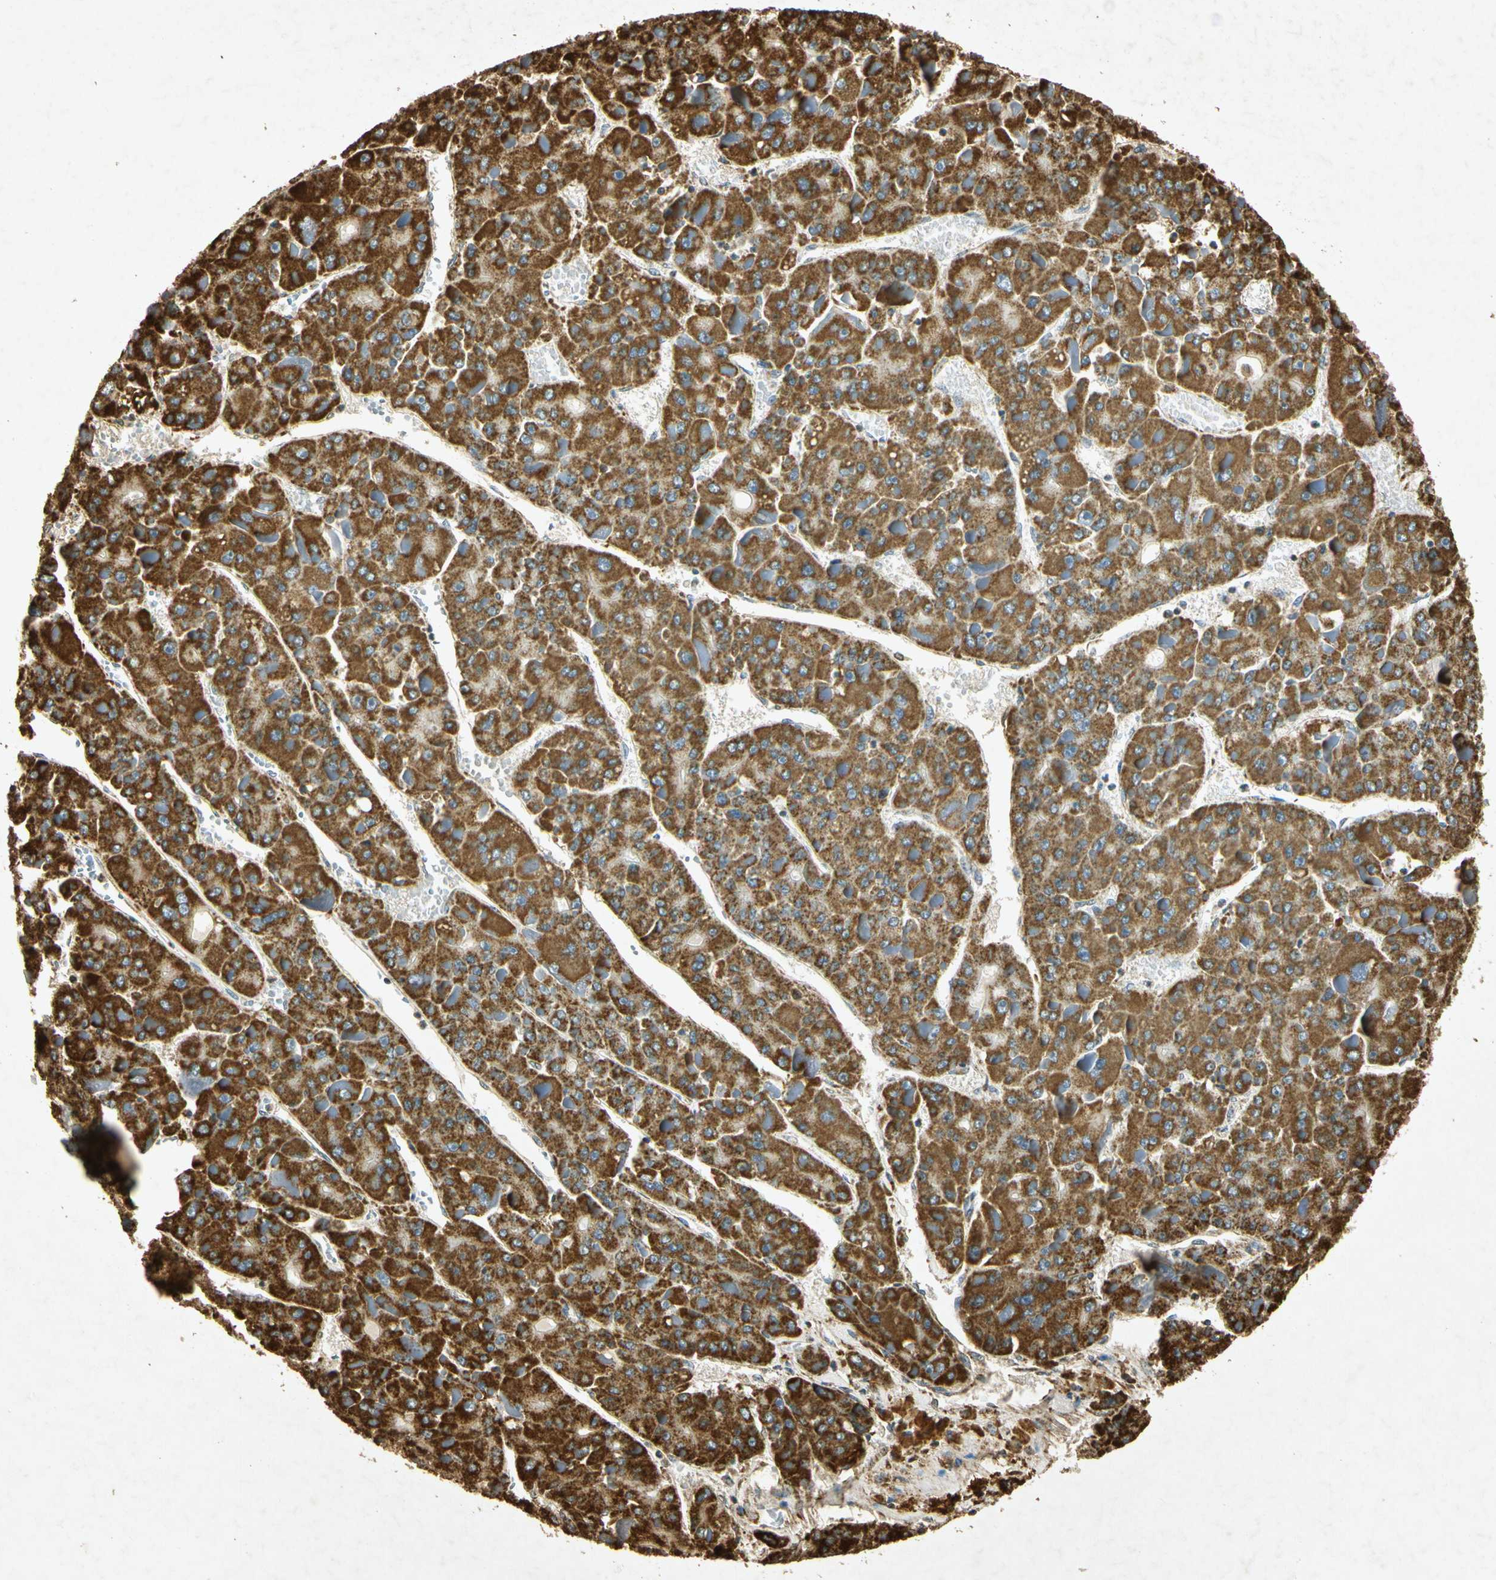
{"staining": {"intensity": "strong", "quantity": ">75%", "location": "cytoplasmic/membranous"}, "tissue": "liver cancer", "cell_type": "Tumor cells", "image_type": "cancer", "snomed": [{"axis": "morphology", "description": "Carcinoma, Hepatocellular, NOS"}, {"axis": "topography", "description": "Liver"}], "caption": "About >75% of tumor cells in human hepatocellular carcinoma (liver) reveal strong cytoplasmic/membranous protein expression as visualized by brown immunohistochemical staining.", "gene": "PRDX3", "patient": {"sex": "female", "age": 73}}